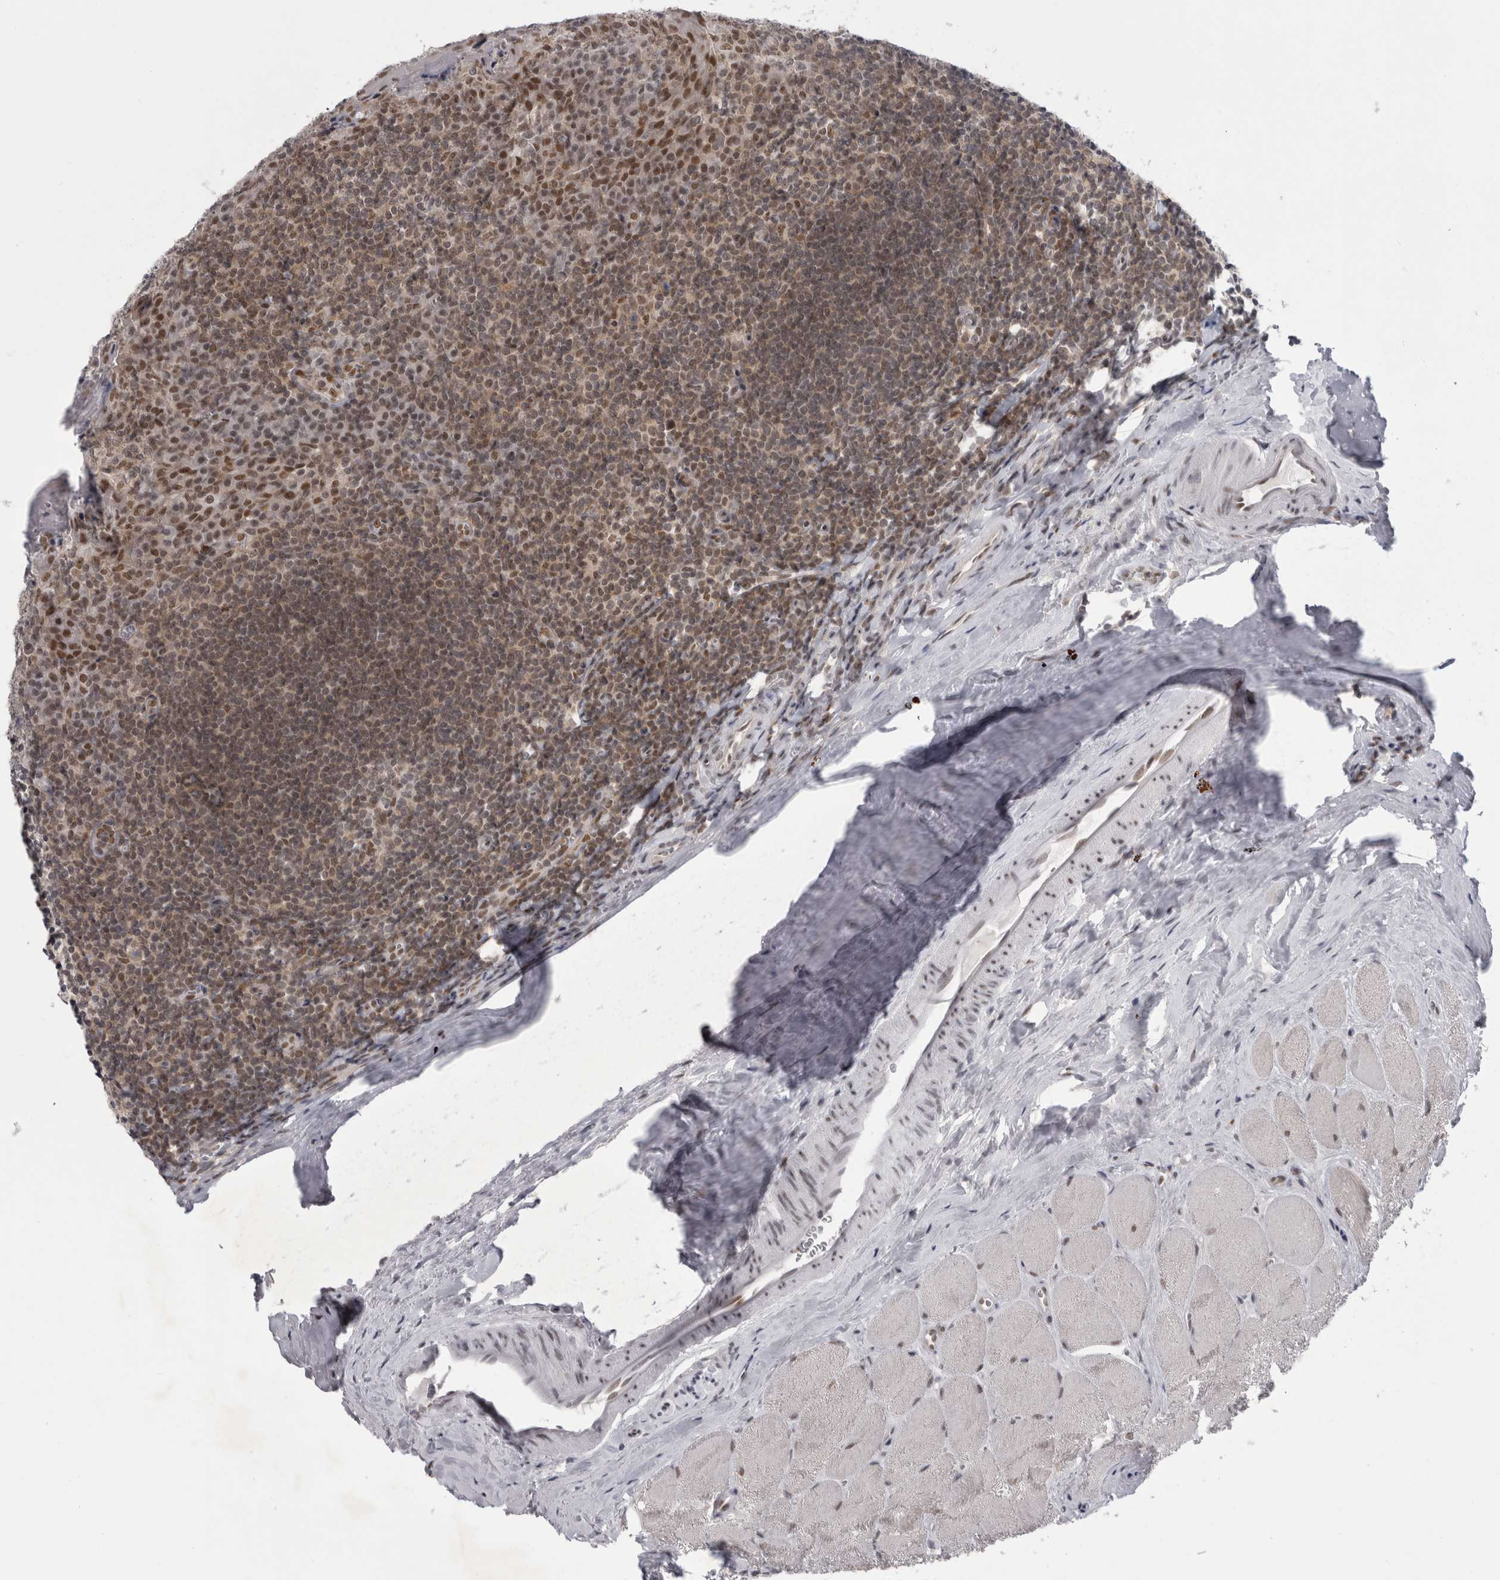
{"staining": {"intensity": "moderate", "quantity": "25%-75%", "location": "cytoplasmic/membranous,nuclear"}, "tissue": "tonsil", "cell_type": "Germinal center cells", "image_type": "normal", "snomed": [{"axis": "morphology", "description": "Normal tissue, NOS"}, {"axis": "topography", "description": "Tonsil"}], "caption": "The image reveals a brown stain indicating the presence of a protein in the cytoplasmic/membranous,nuclear of germinal center cells in tonsil. The staining is performed using DAB brown chromogen to label protein expression. The nuclei are counter-stained blue using hematoxylin.", "gene": "PSMB2", "patient": {"sex": "male", "age": 27}}